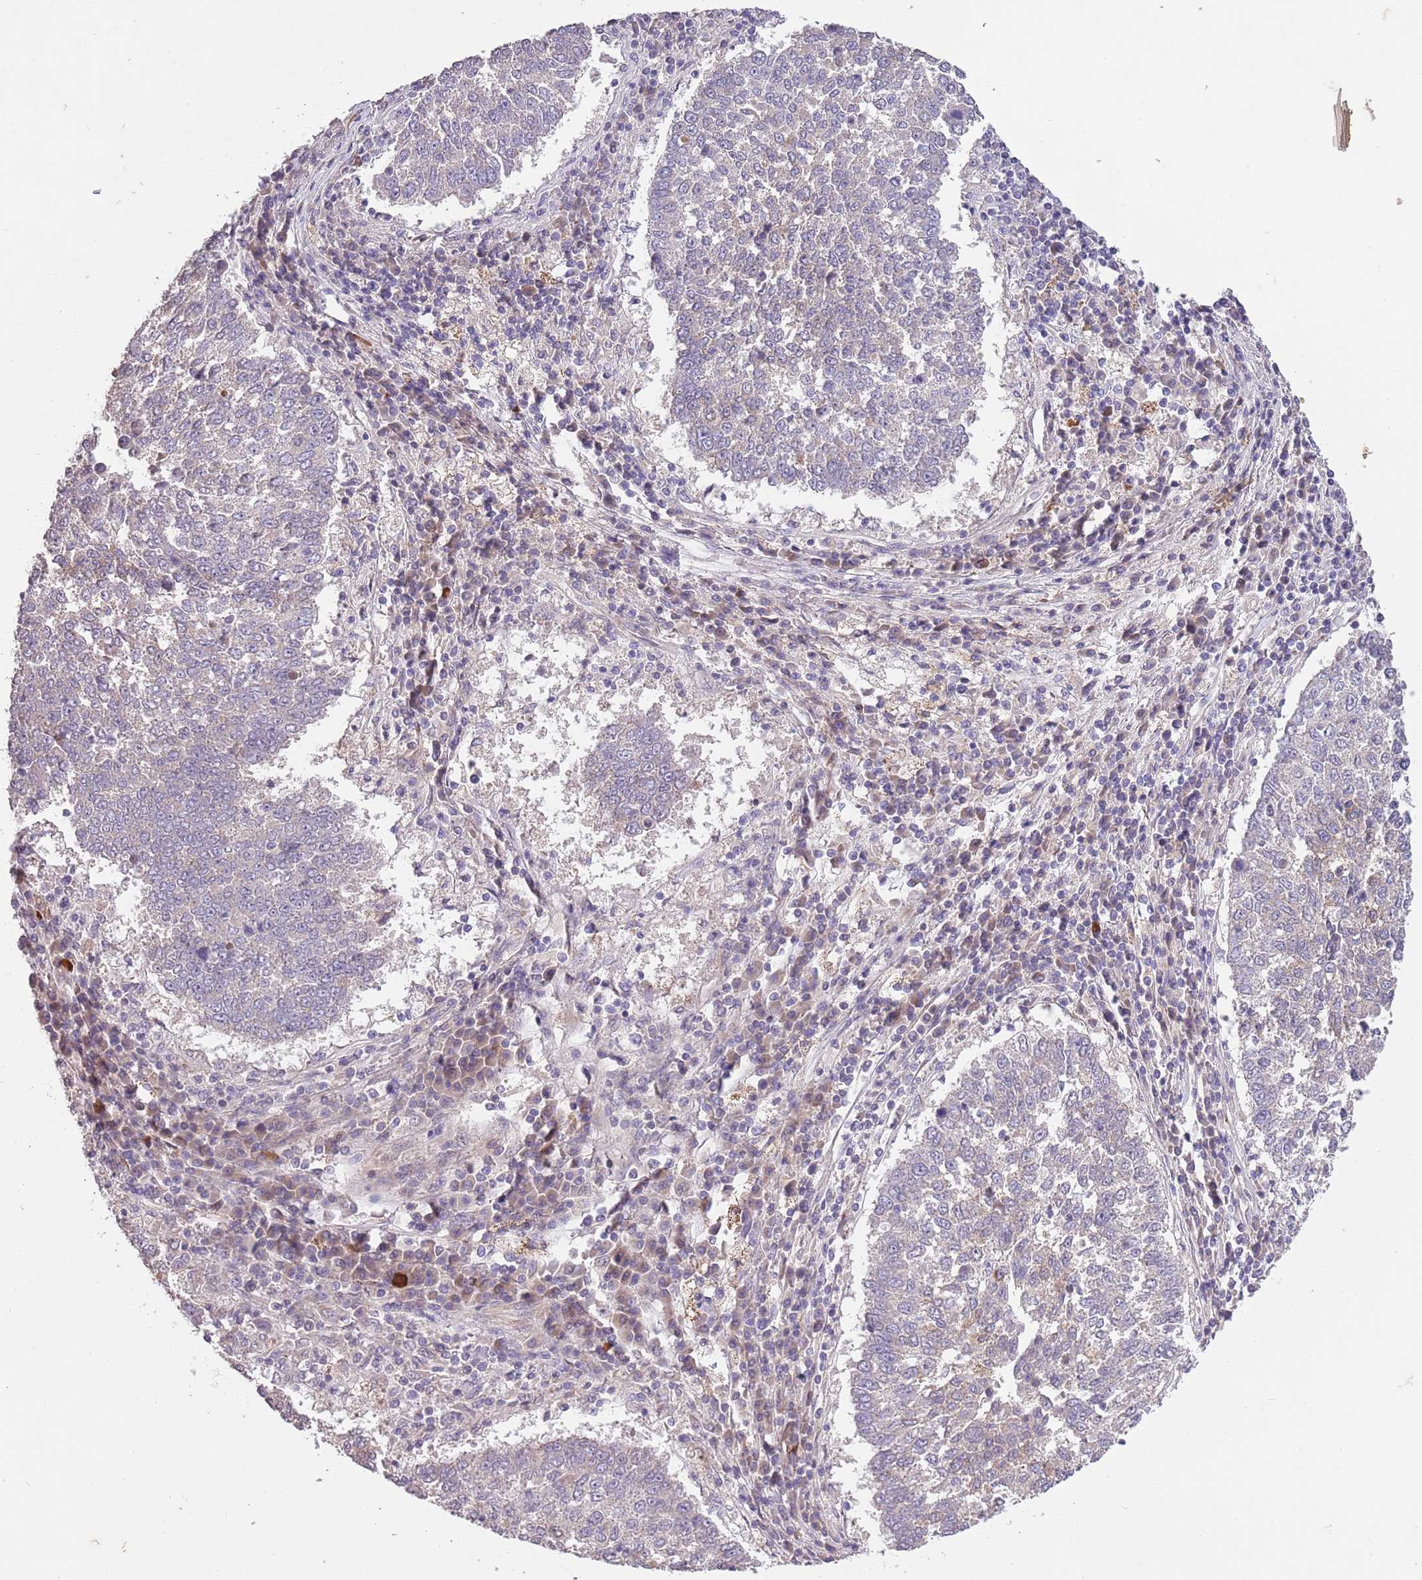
{"staining": {"intensity": "negative", "quantity": "none", "location": "none"}, "tissue": "lung cancer", "cell_type": "Tumor cells", "image_type": "cancer", "snomed": [{"axis": "morphology", "description": "Squamous cell carcinoma, NOS"}, {"axis": "topography", "description": "Lung"}], "caption": "This is a histopathology image of immunohistochemistry staining of lung cancer (squamous cell carcinoma), which shows no expression in tumor cells.", "gene": "ZNF658", "patient": {"sex": "male", "age": 73}}